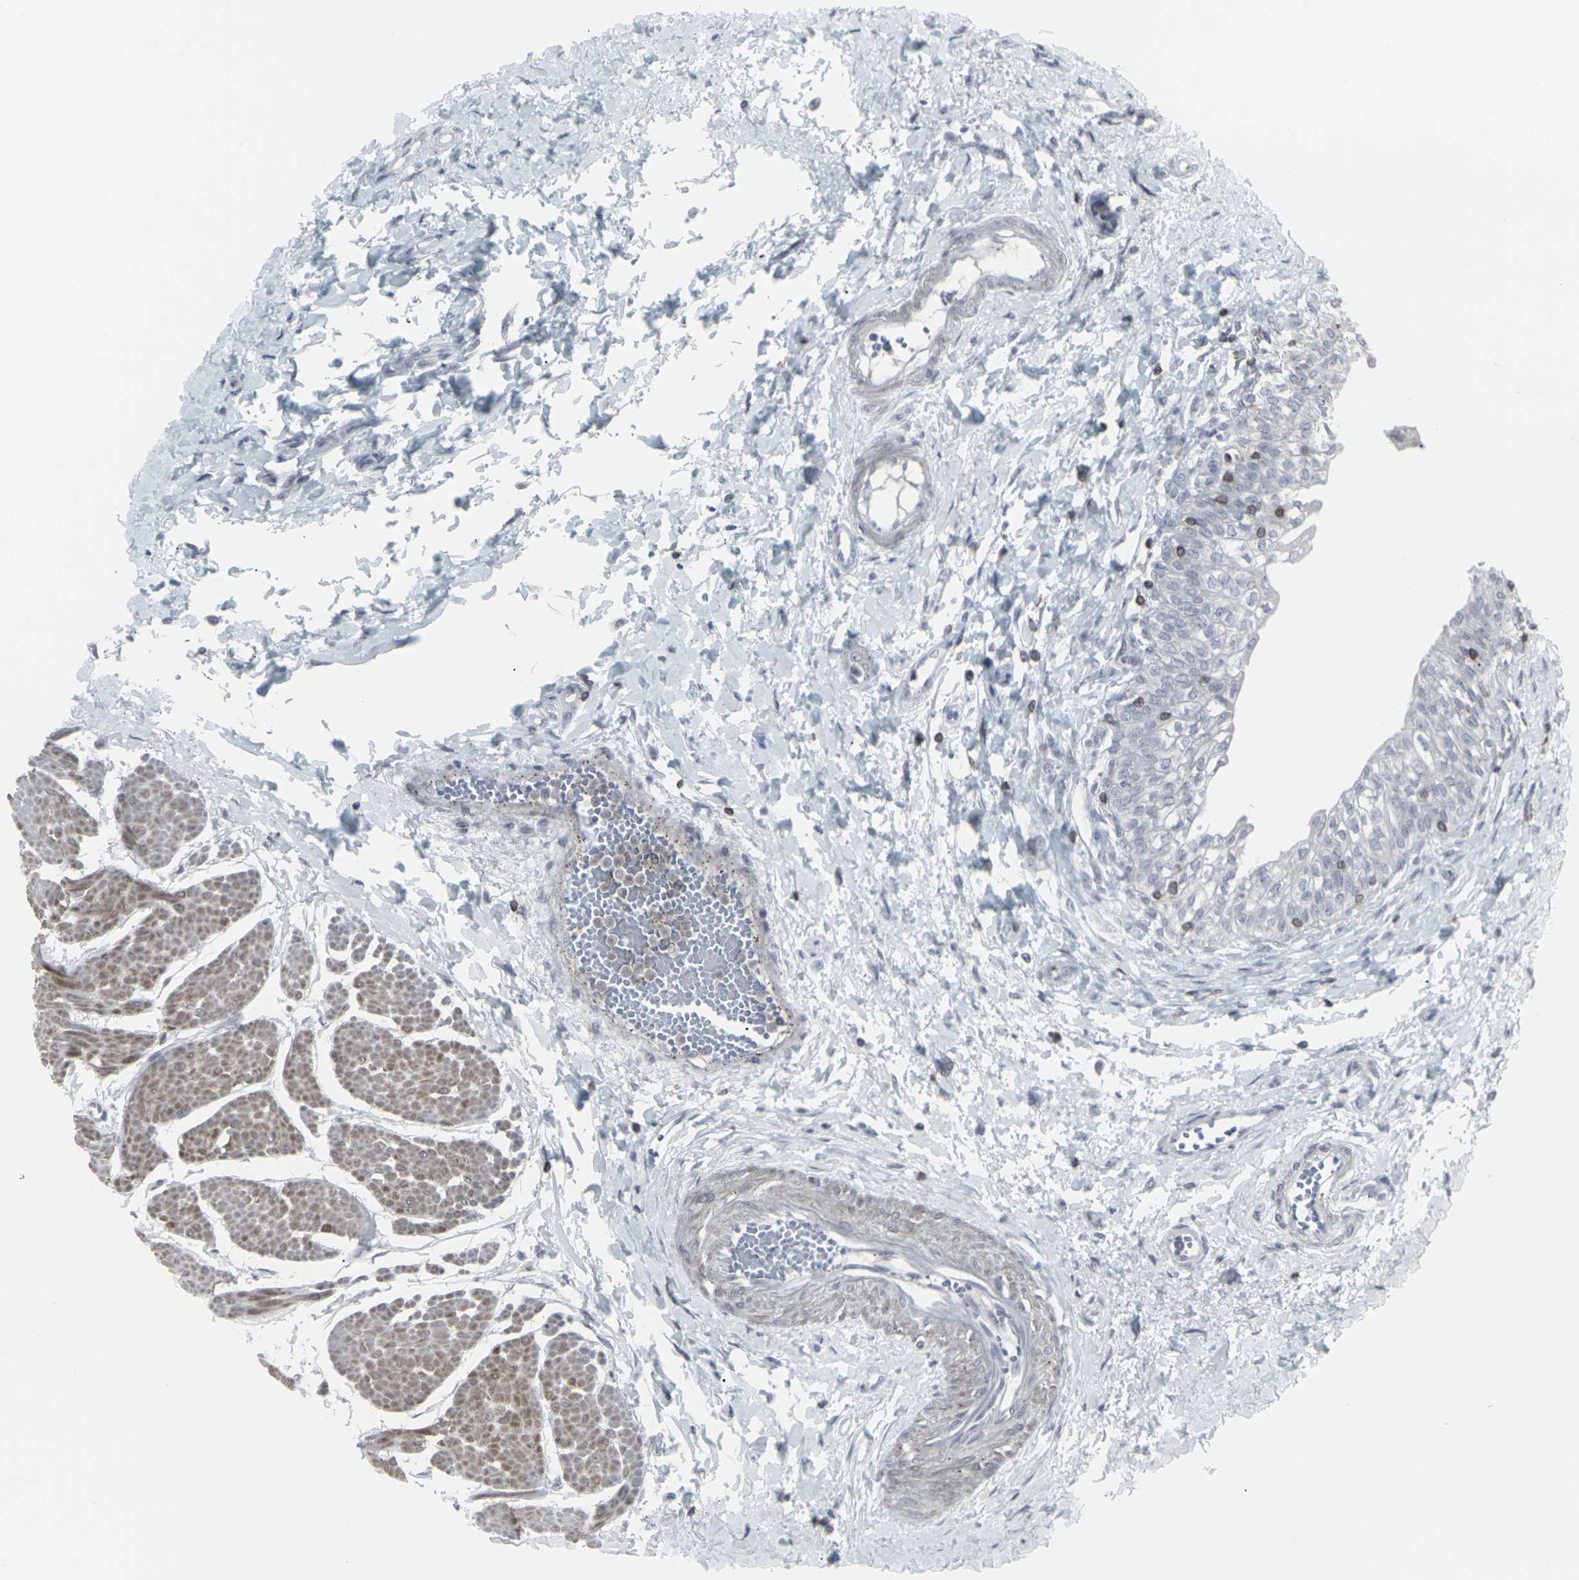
{"staining": {"intensity": "negative", "quantity": "none", "location": "none"}, "tissue": "urinary bladder", "cell_type": "Urothelial cells", "image_type": "normal", "snomed": [{"axis": "morphology", "description": "Normal tissue, NOS"}, {"axis": "topography", "description": "Urinary bladder"}], "caption": "IHC photomicrograph of normal urinary bladder: urinary bladder stained with DAB (3,3'-diaminobenzidine) reveals no significant protein staining in urothelial cells.", "gene": "APOBEC2", "patient": {"sex": "male", "age": 55}}